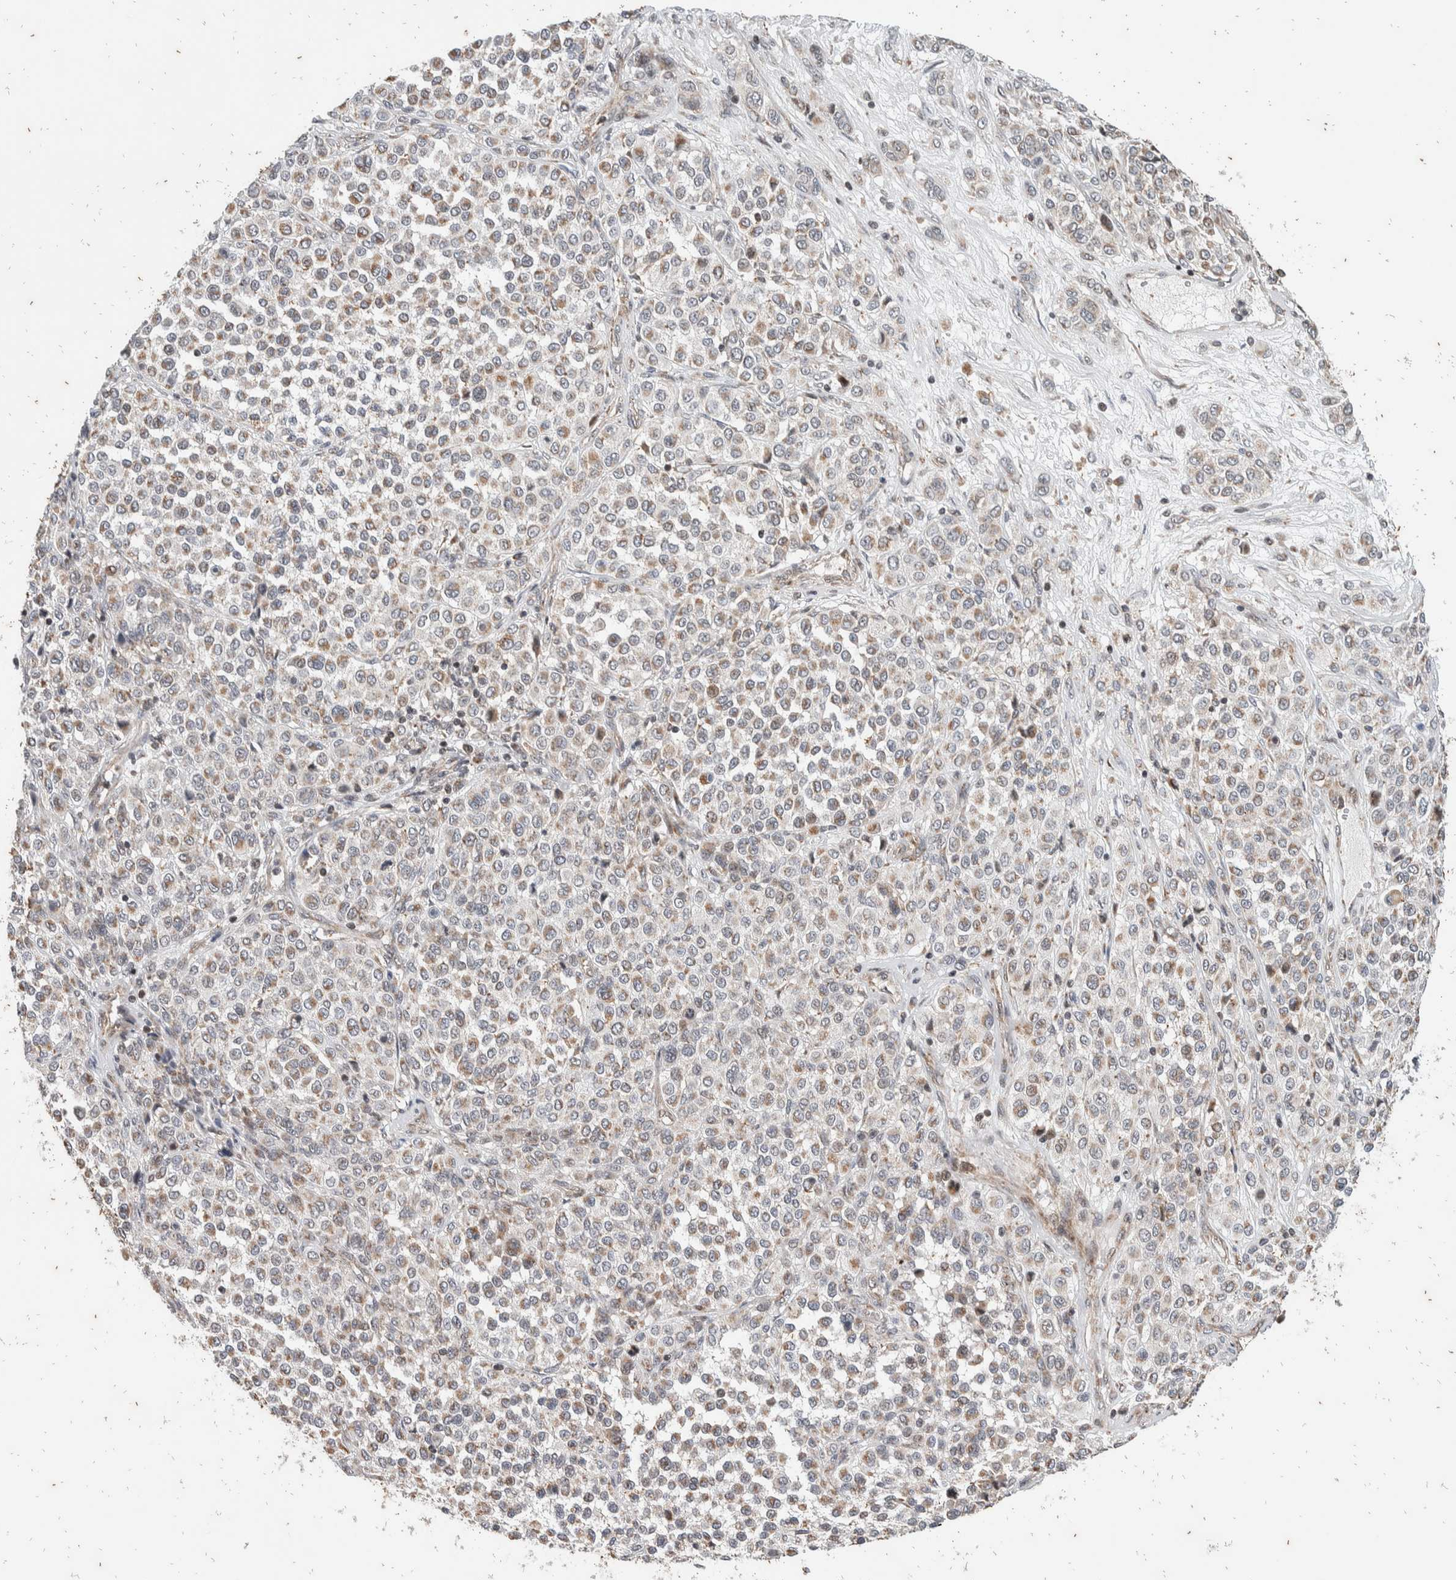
{"staining": {"intensity": "moderate", "quantity": "25%-75%", "location": "cytoplasmic/membranous"}, "tissue": "melanoma", "cell_type": "Tumor cells", "image_type": "cancer", "snomed": [{"axis": "morphology", "description": "Malignant melanoma, Metastatic site"}, {"axis": "topography", "description": "Pancreas"}], "caption": "A high-resolution micrograph shows immunohistochemistry staining of melanoma, which shows moderate cytoplasmic/membranous positivity in approximately 25%-75% of tumor cells.", "gene": "ATXN7L1", "patient": {"sex": "female", "age": 30}}